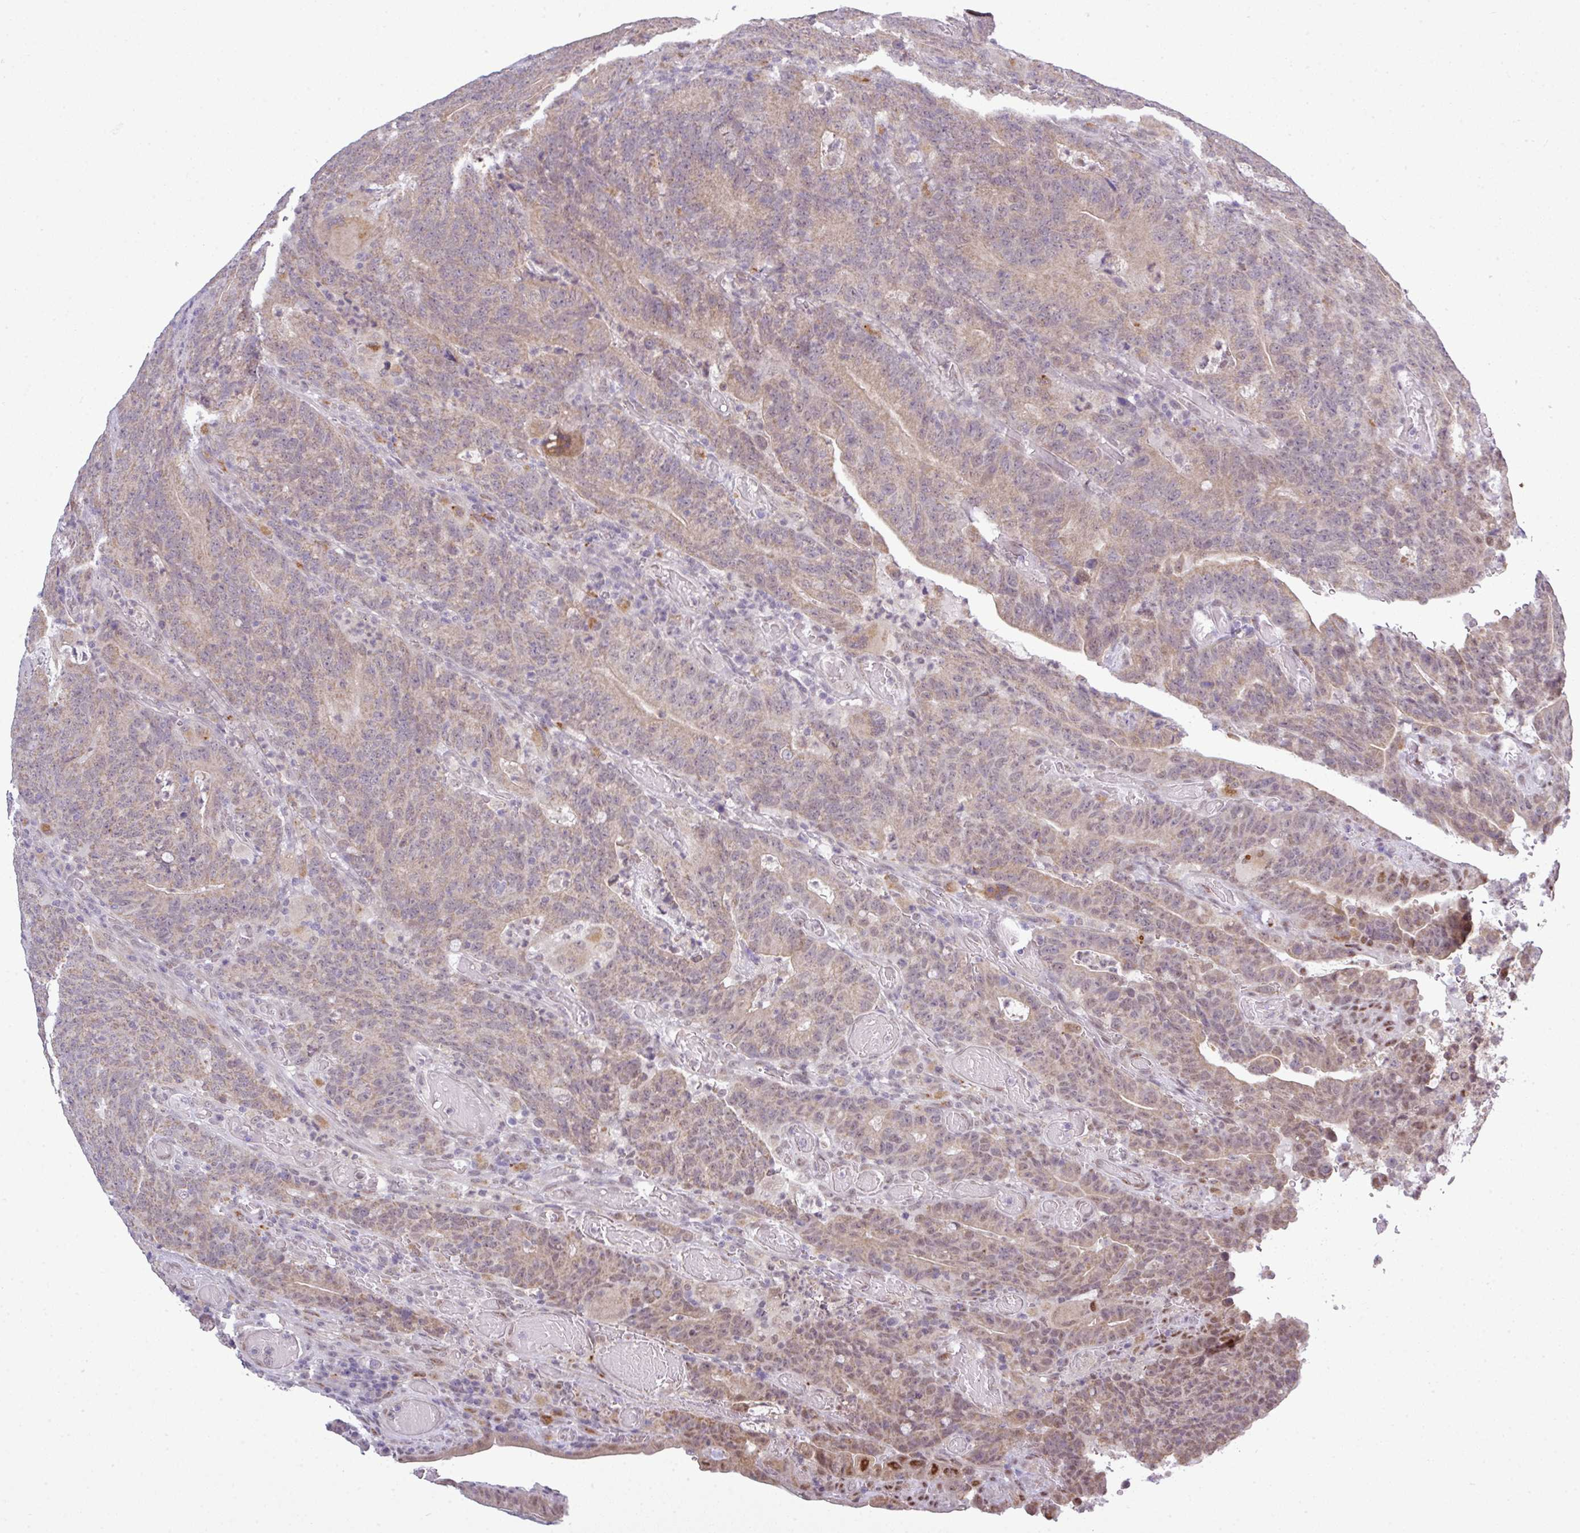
{"staining": {"intensity": "weak", "quantity": ">75%", "location": "cytoplasmic/membranous,nuclear"}, "tissue": "colorectal cancer", "cell_type": "Tumor cells", "image_type": "cancer", "snomed": [{"axis": "morphology", "description": "Normal tissue, NOS"}, {"axis": "morphology", "description": "Adenocarcinoma, NOS"}, {"axis": "topography", "description": "Colon"}], "caption": "The photomicrograph exhibits a brown stain indicating the presence of a protein in the cytoplasmic/membranous and nuclear of tumor cells in colorectal adenocarcinoma.", "gene": "ZNF217", "patient": {"sex": "female", "age": 75}}